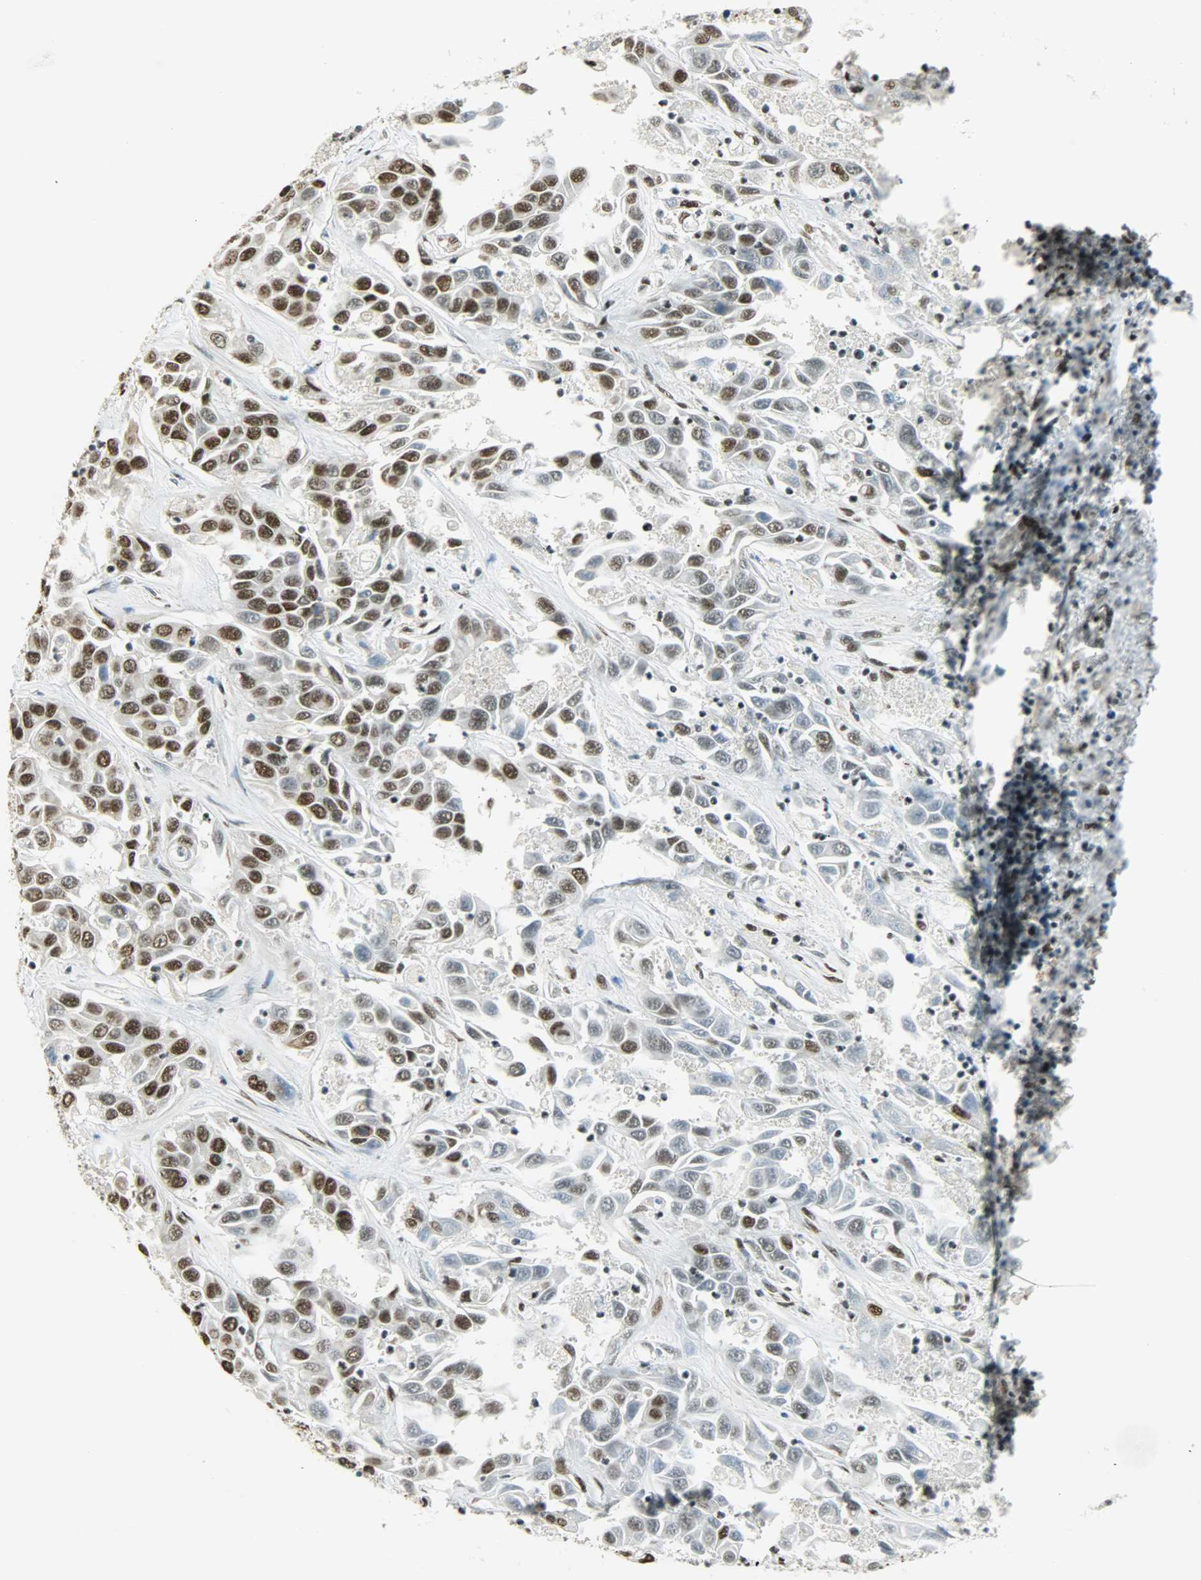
{"staining": {"intensity": "strong", "quantity": ">75%", "location": "nuclear"}, "tissue": "liver cancer", "cell_type": "Tumor cells", "image_type": "cancer", "snomed": [{"axis": "morphology", "description": "Cholangiocarcinoma"}, {"axis": "topography", "description": "Liver"}], "caption": "This image exhibits liver cancer (cholangiocarcinoma) stained with immunohistochemistry to label a protein in brown. The nuclear of tumor cells show strong positivity for the protein. Nuclei are counter-stained blue.", "gene": "MYEF2", "patient": {"sex": "female", "age": 52}}